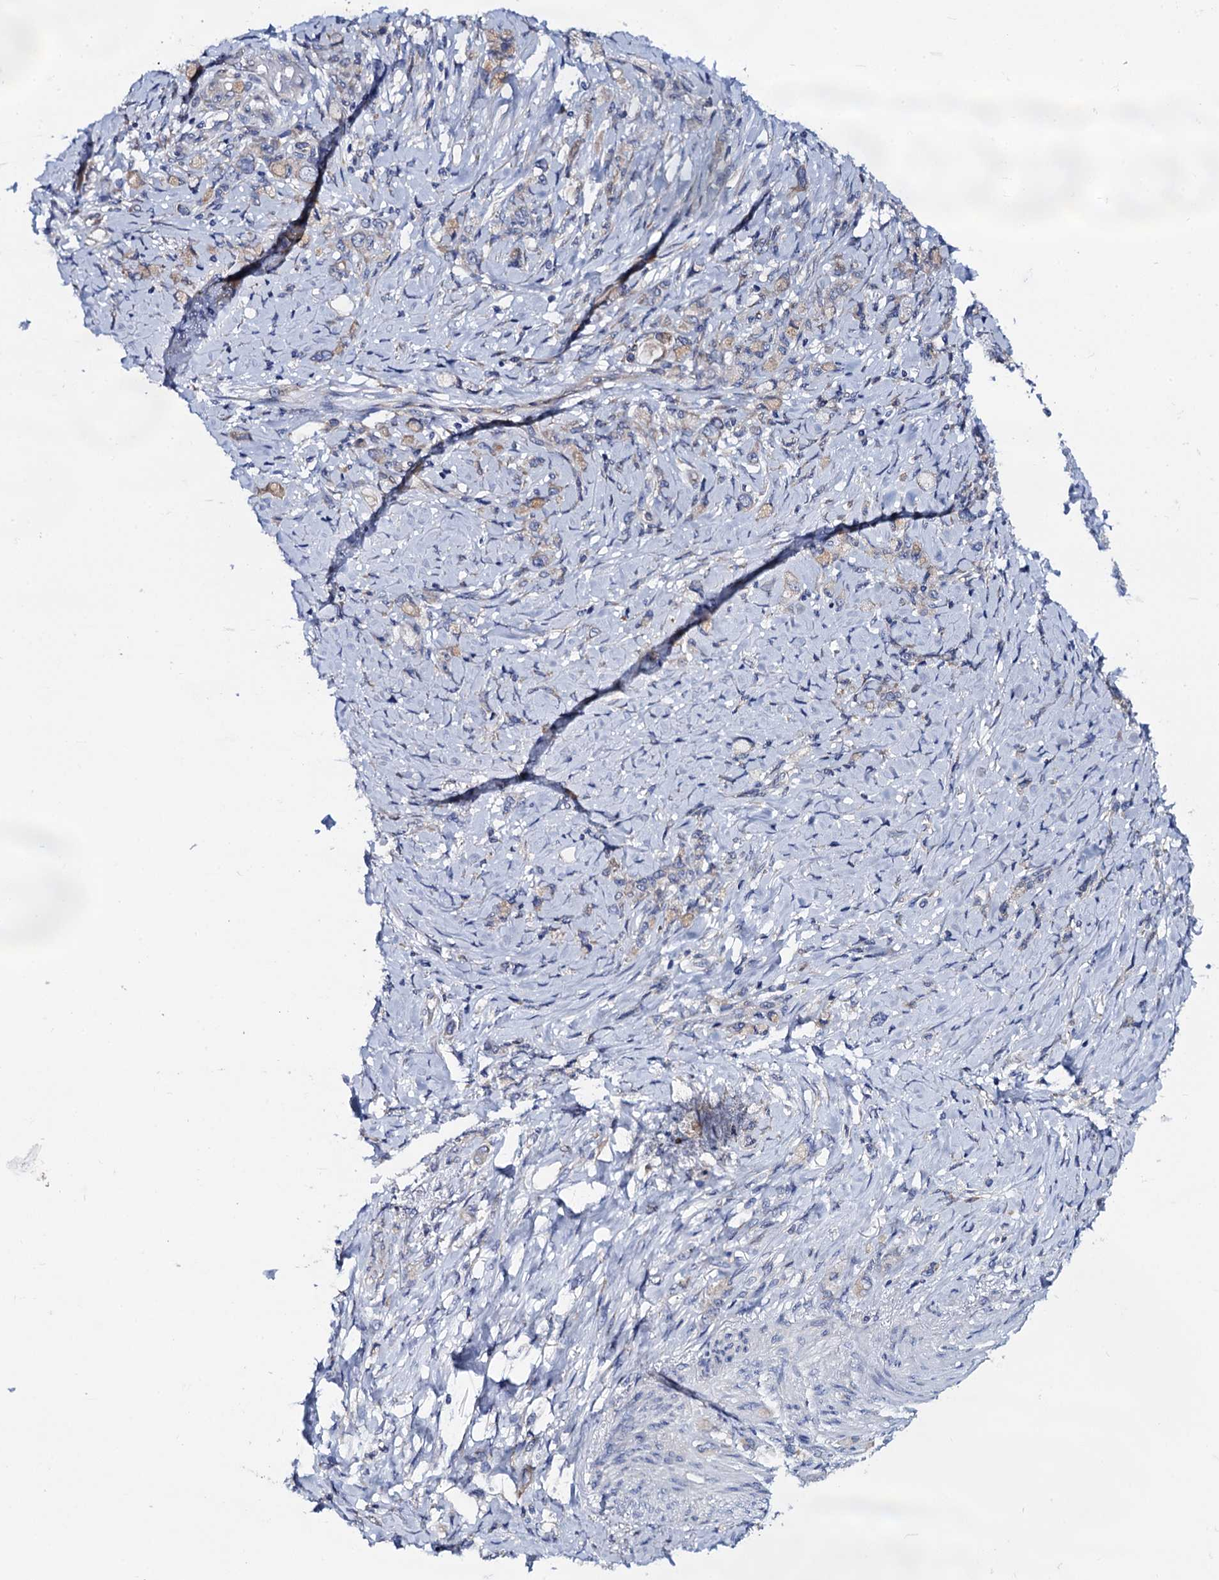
{"staining": {"intensity": "weak", "quantity": "<25%", "location": "cytoplasmic/membranous"}, "tissue": "stomach cancer", "cell_type": "Tumor cells", "image_type": "cancer", "snomed": [{"axis": "morphology", "description": "Adenocarcinoma, NOS"}, {"axis": "topography", "description": "Stomach"}], "caption": "This is a image of IHC staining of adenocarcinoma (stomach), which shows no staining in tumor cells.", "gene": "PGLS", "patient": {"sex": "female", "age": 79}}